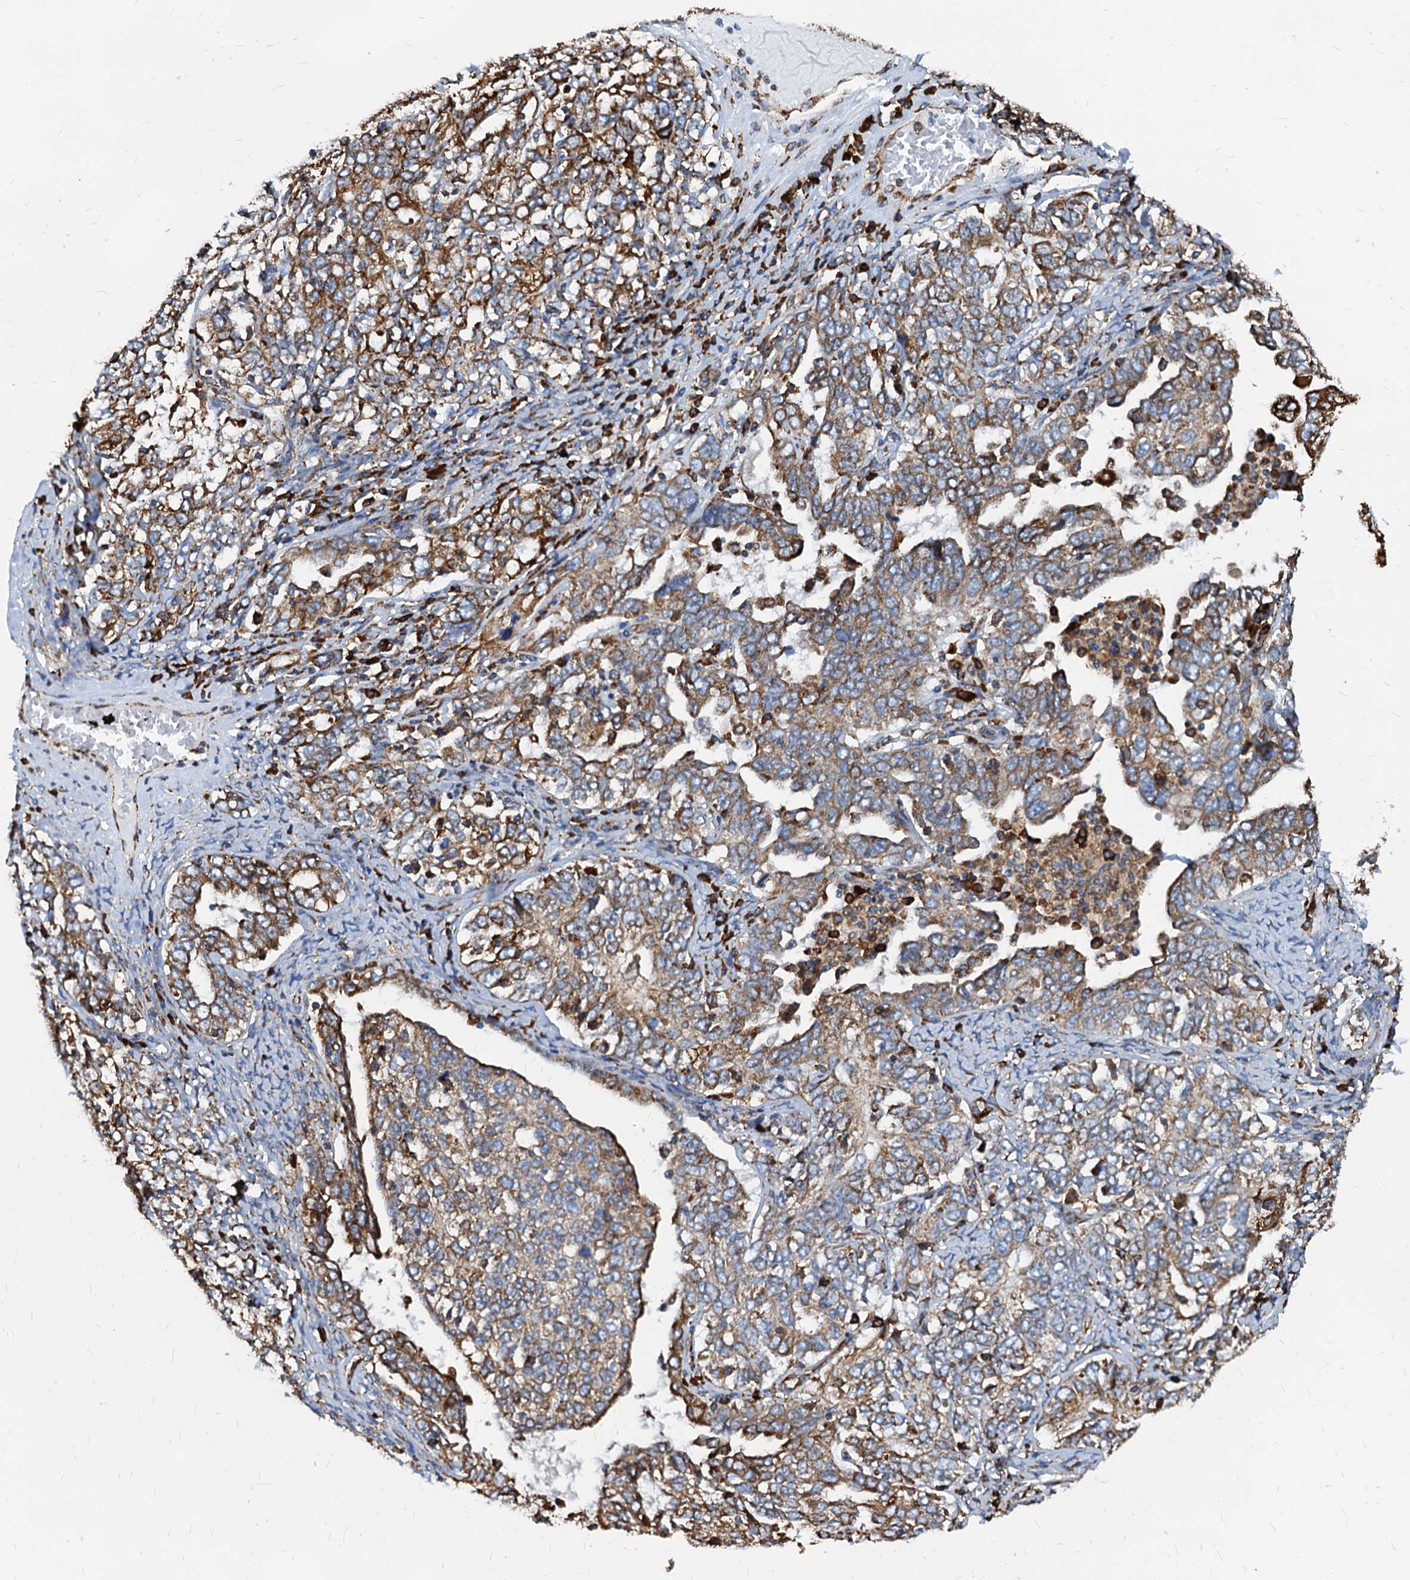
{"staining": {"intensity": "moderate", "quantity": ">75%", "location": "cytoplasmic/membranous"}, "tissue": "ovarian cancer", "cell_type": "Tumor cells", "image_type": "cancer", "snomed": [{"axis": "morphology", "description": "Carcinoma, endometroid"}, {"axis": "topography", "description": "Ovary"}], "caption": "Endometroid carcinoma (ovarian) was stained to show a protein in brown. There is medium levels of moderate cytoplasmic/membranous staining in about >75% of tumor cells.", "gene": "HSPA5", "patient": {"sex": "female", "age": 62}}